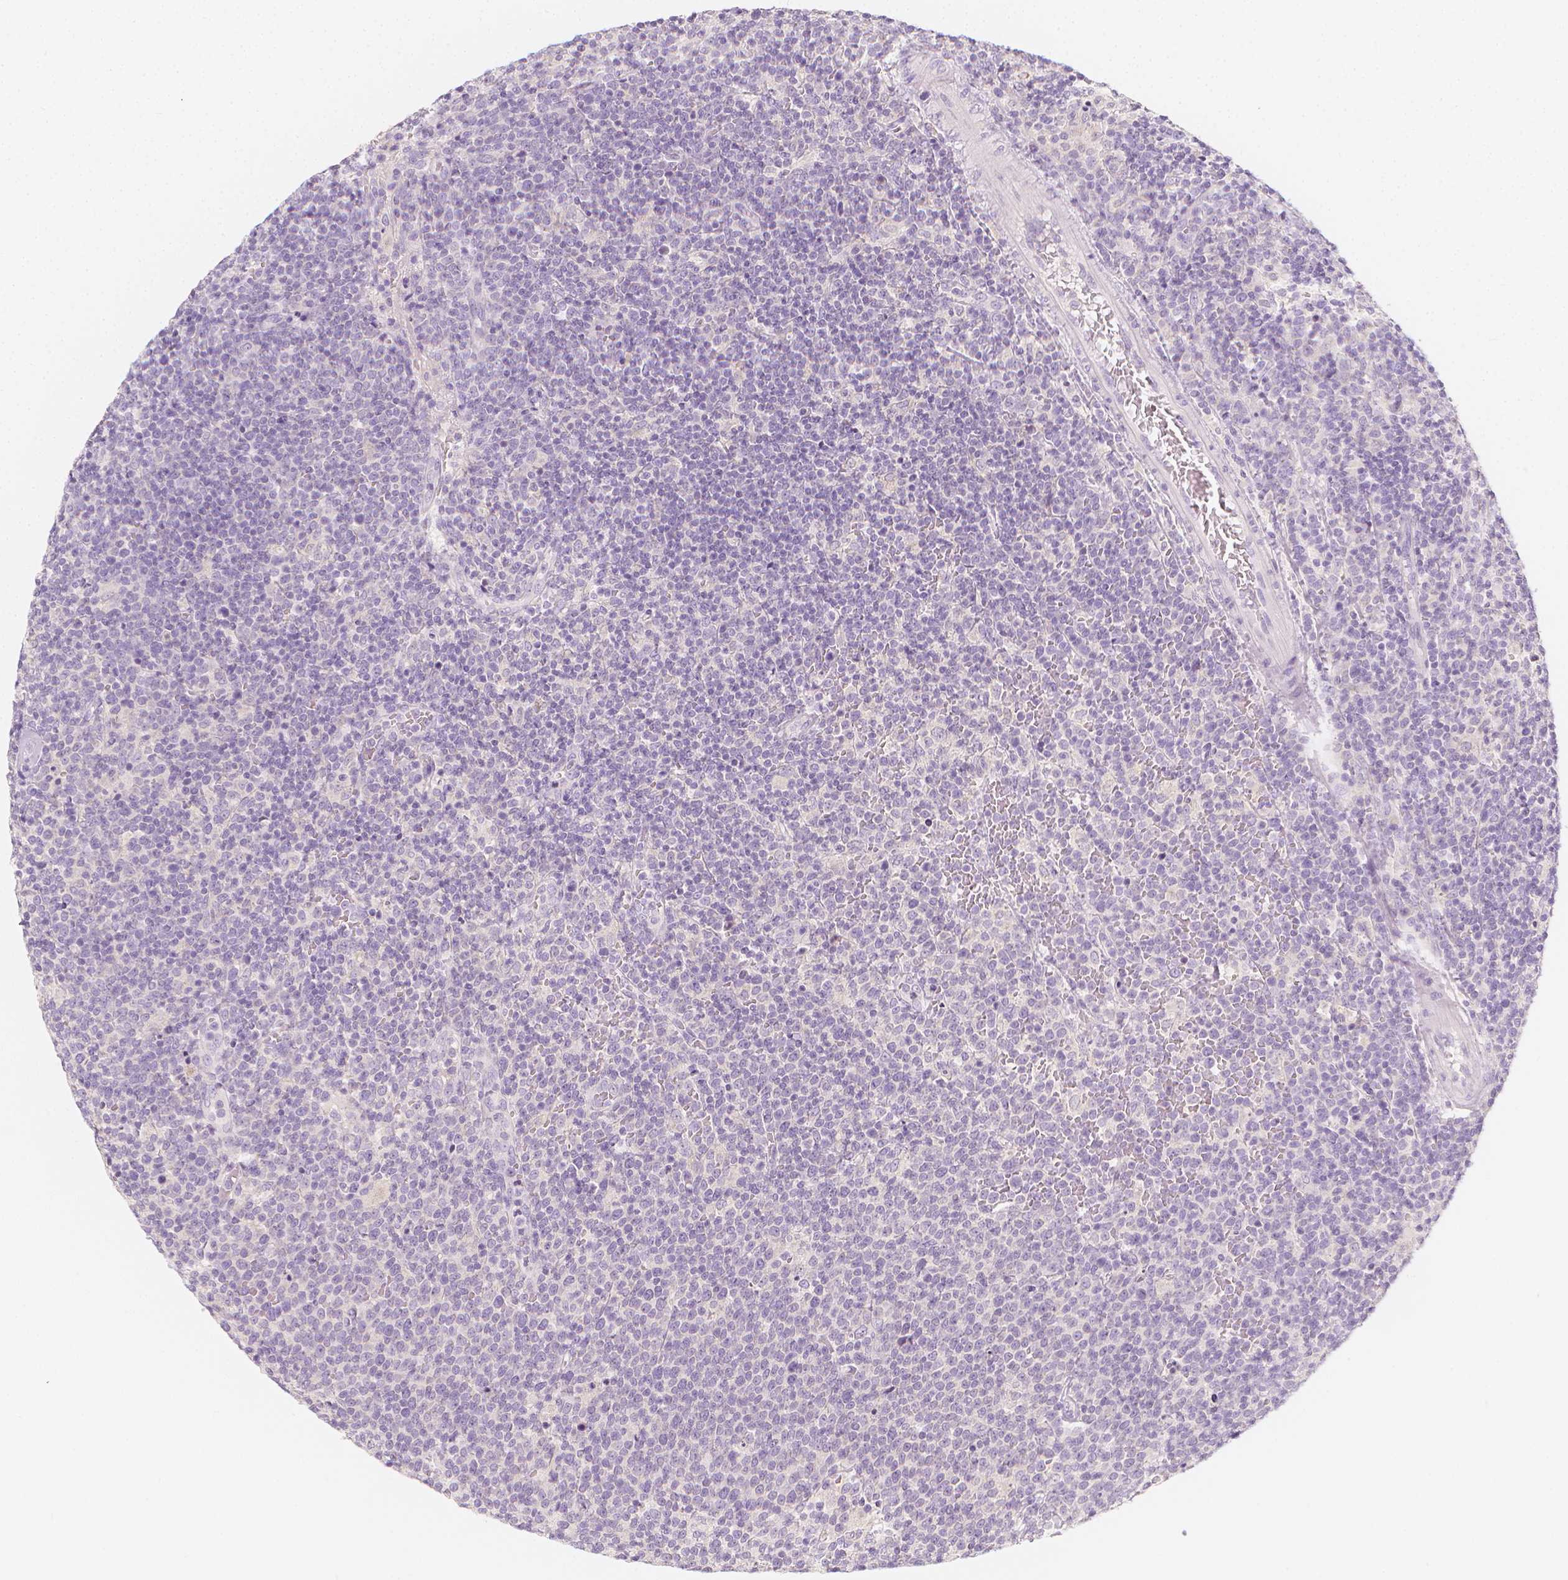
{"staining": {"intensity": "negative", "quantity": "none", "location": "none"}, "tissue": "lymphoma", "cell_type": "Tumor cells", "image_type": "cancer", "snomed": [{"axis": "morphology", "description": "Malignant lymphoma, non-Hodgkin's type, High grade"}, {"axis": "topography", "description": "Lymph node"}], "caption": "Photomicrograph shows no protein expression in tumor cells of high-grade malignant lymphoma, non-Hodgkin's type tissue.", "gene": "RBFOX1", "patient": {"sex": "male", "age": 61}}